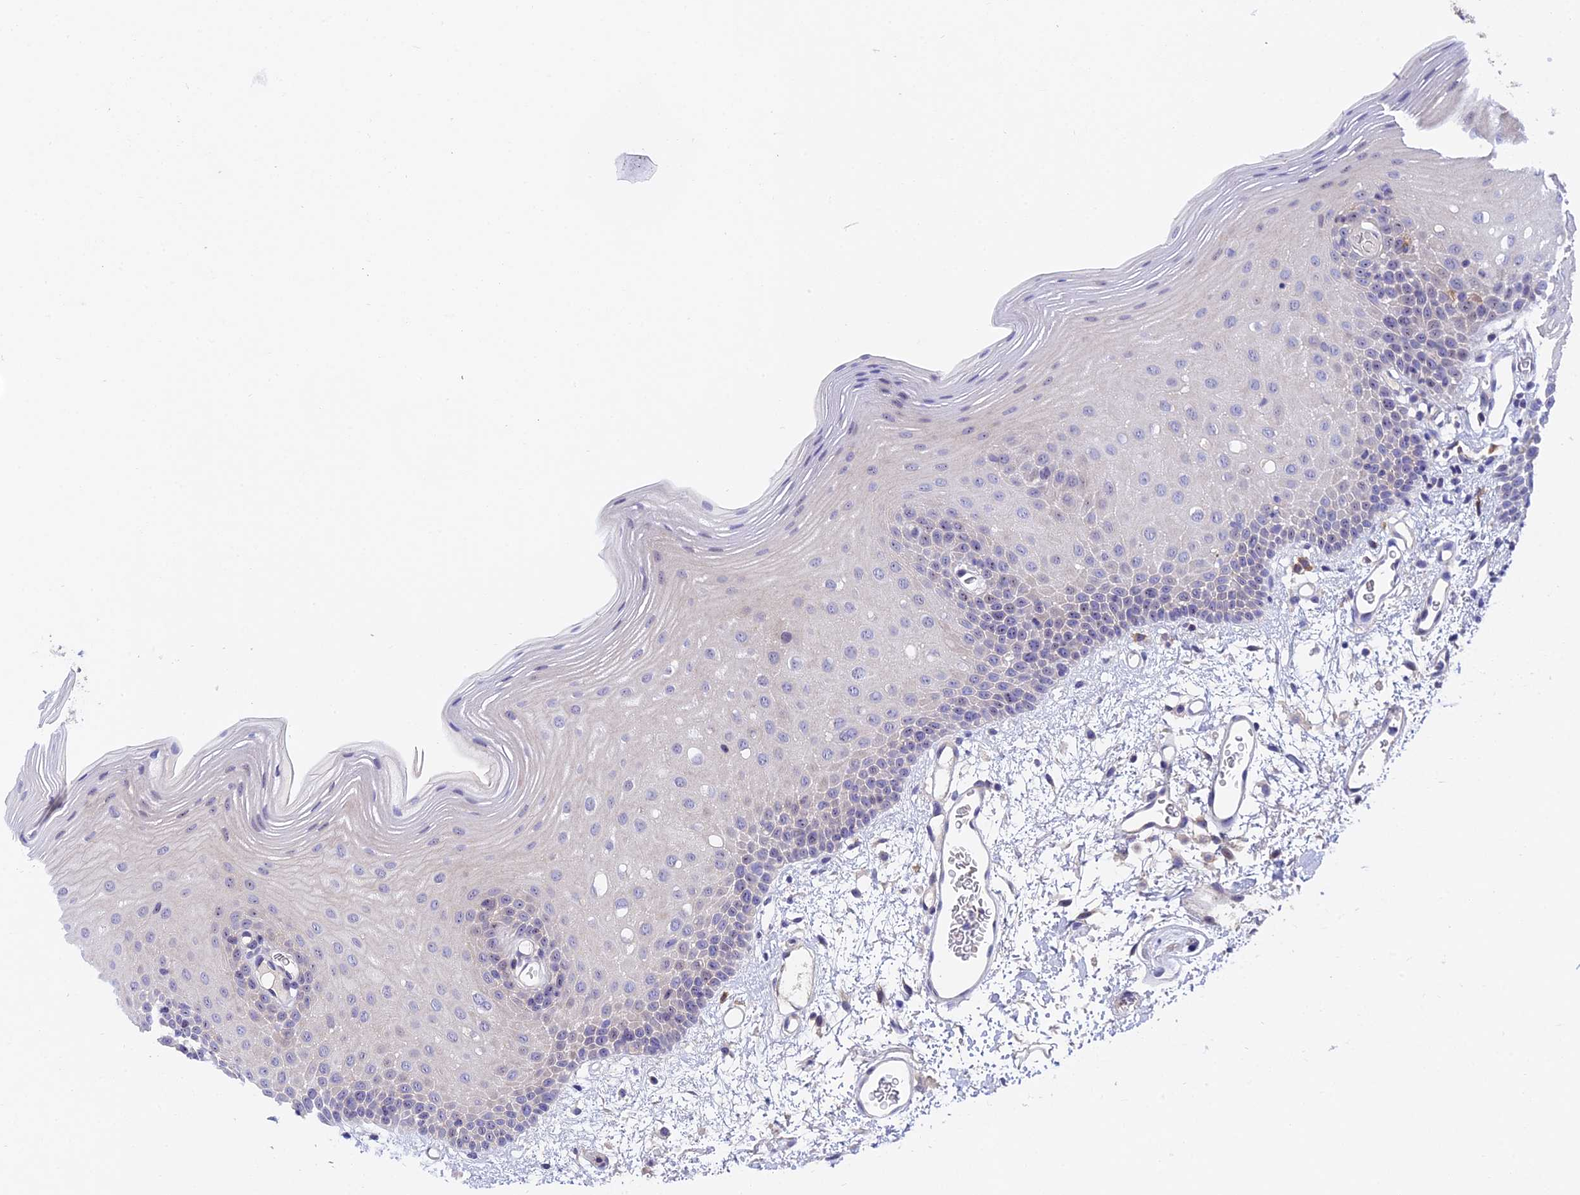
{"staining": {"intensity": "negative", "quantity": "none", "location": "none"}, "tissue": "oral mucosa", "cell_type": "Squamous epithelial cells", "image_type": "normal", "snomed": [{"axis": "morphology", "description": "Normal tissue, NOS"}, {"axis": "topography", "description": "Oral tissue"}], "caption": "Immunohistochemistry of normal human oral mucosa shows no expression in squamous epithelial cells. Brightfield microscopy of immunohistochemistry (IHC) stained with DAB (brown) and hematoxylin (blue), captured at high magnification.", "gene": "DUSP29", "patient": {"sex": "female", "age": 70}}